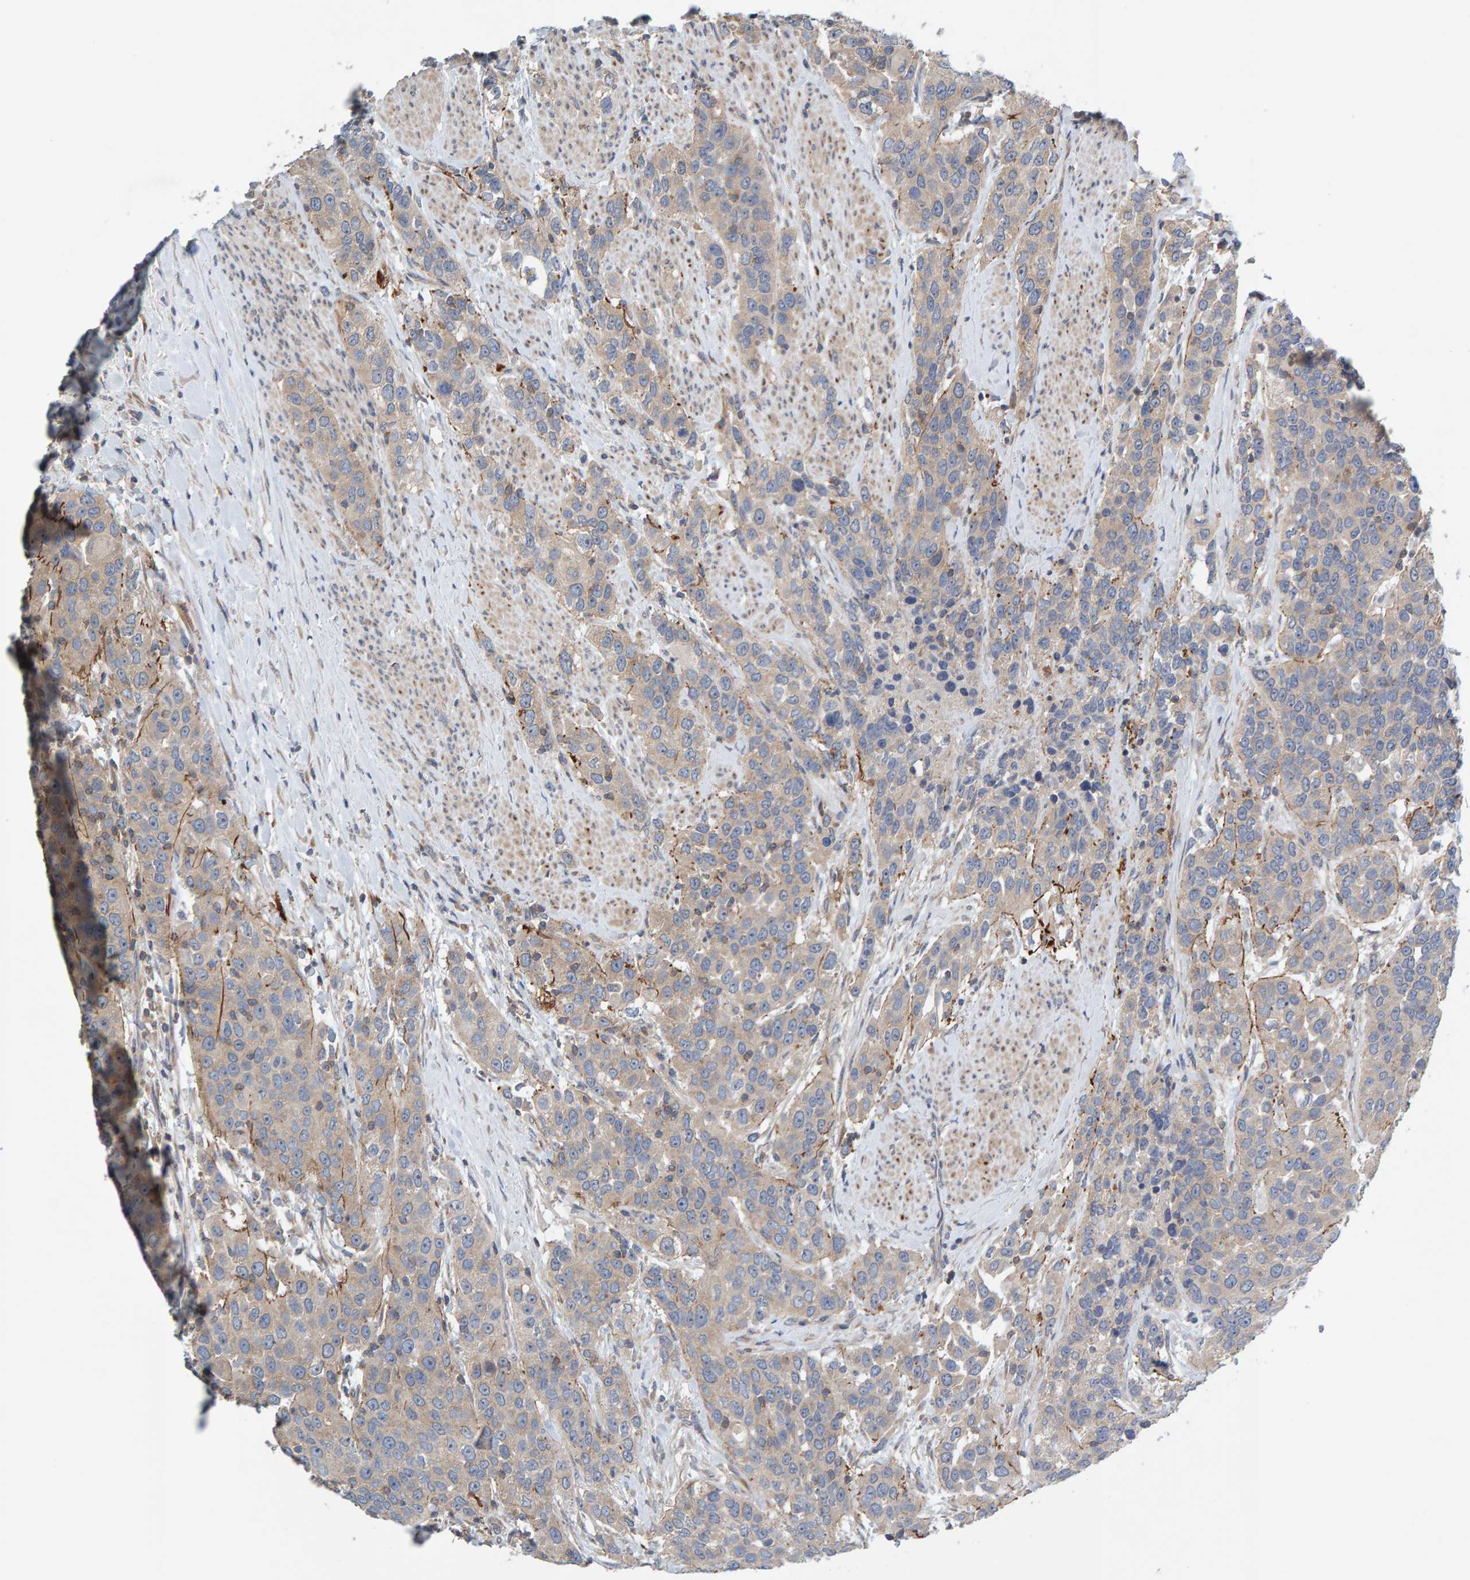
{"staining": {"intensity": "moderate", "quantity": "<25%", "location": "cytoplasmic/membranous"}, "tissue": "urothelial cancer", "cell_type": "Tumor cells", "image_type": "cancer", "snomed": [{"axis": "morphology", "description": "Urothelial carcinoma, High grade"}, {"axis": "topography", "description": "Urinary bladder"}], "caption": "A photomicrograph showing moderate cytoplasmic/membranous expression in approximately <25% of tumor cells in high-grade urothelial carcinoma, as visualized by brown immunohistochemical staining.", "gene": "CCM2", "patient": {"sex": "female", "age": 80}}